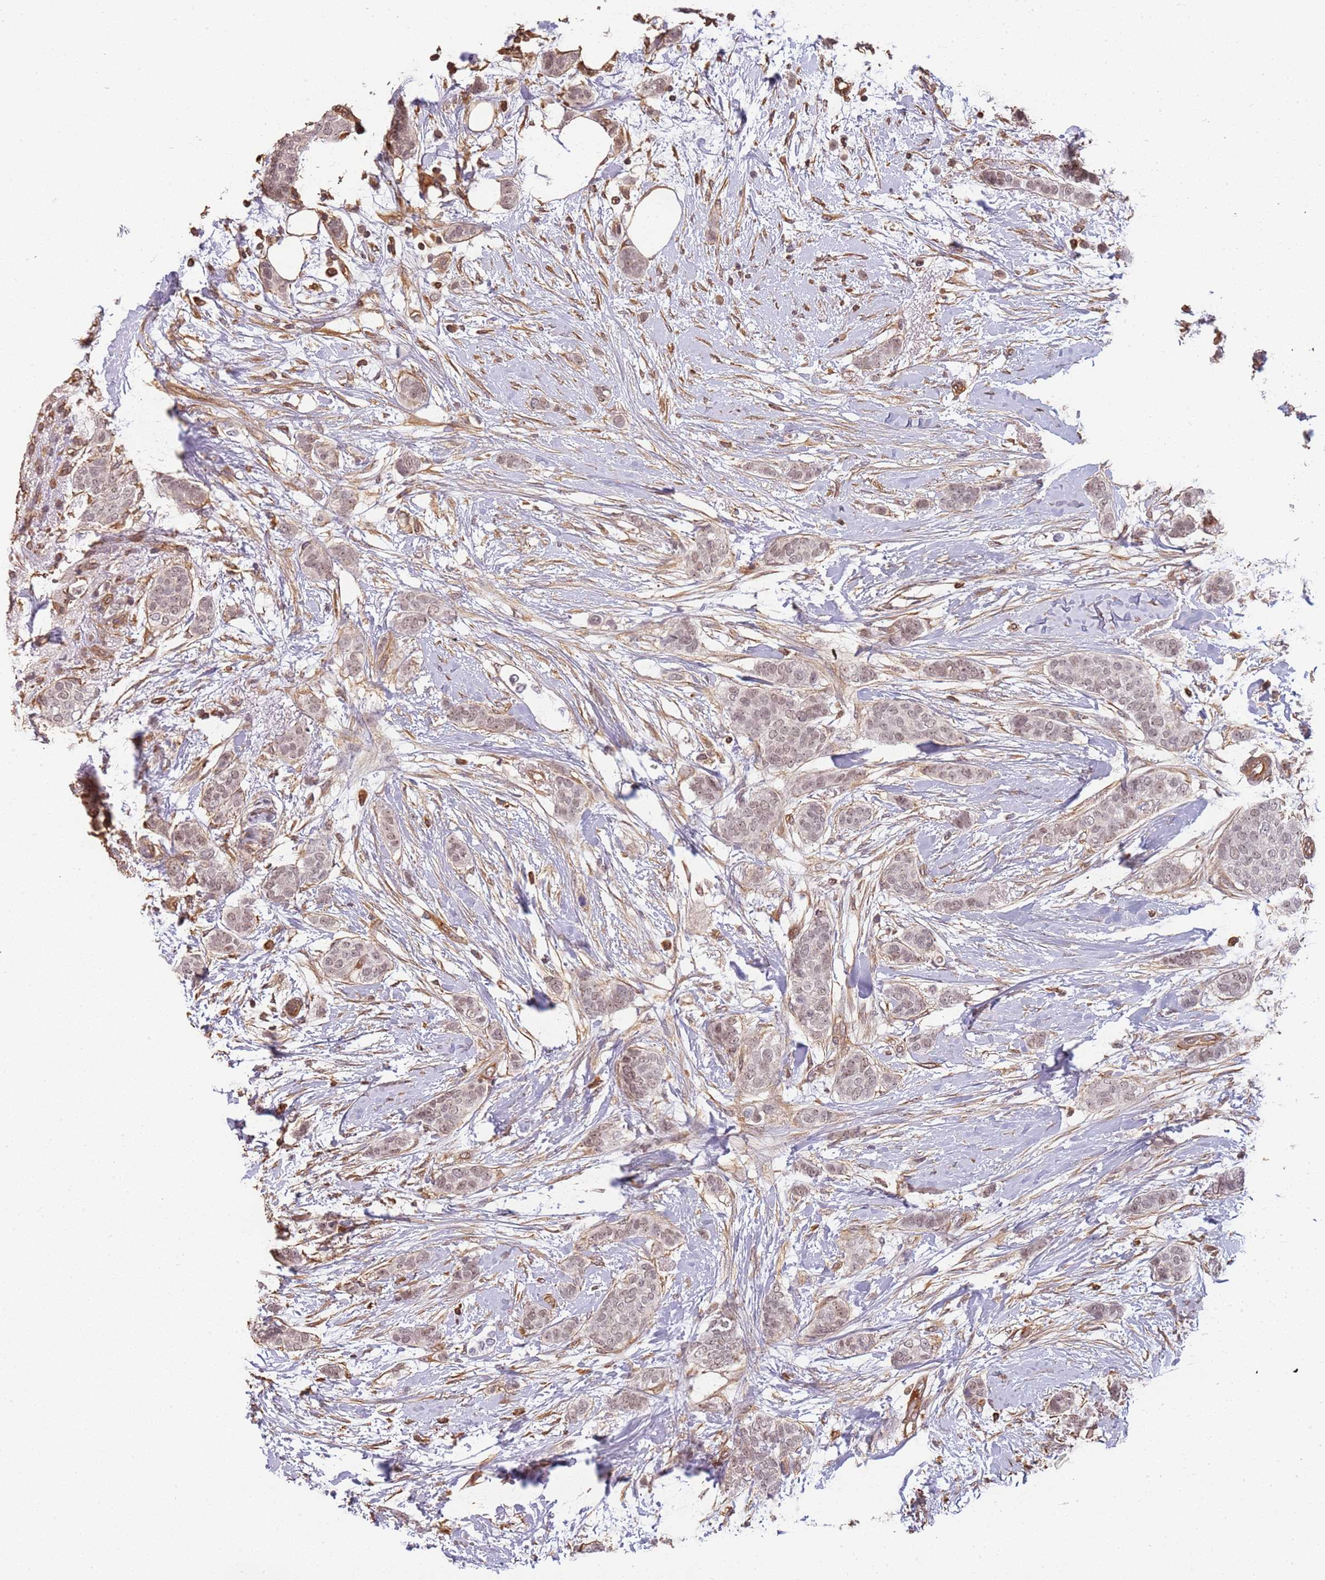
{"staining": {"intensity": "weak", "quantity": "25%-75%", "location": "nuclear"}, "tissue": "breast cancer", "cell_type": "Tumor cells", "image_type": "cancer", "snomed": [{"axis": "morphology", "description": "Duct carcinoma"}, {"axis": "topography", "description": "Breast"}], "caption": "Immunohistochemistry (DAB (3,3'-diaminobenzidine)) staining of human breast intraductal carcinoma reveals weak nuclear protein positivity in about 25%-75% of tumor cells.", "gene": "SURF2", "patient": {"sex": "female", "age": 72}}